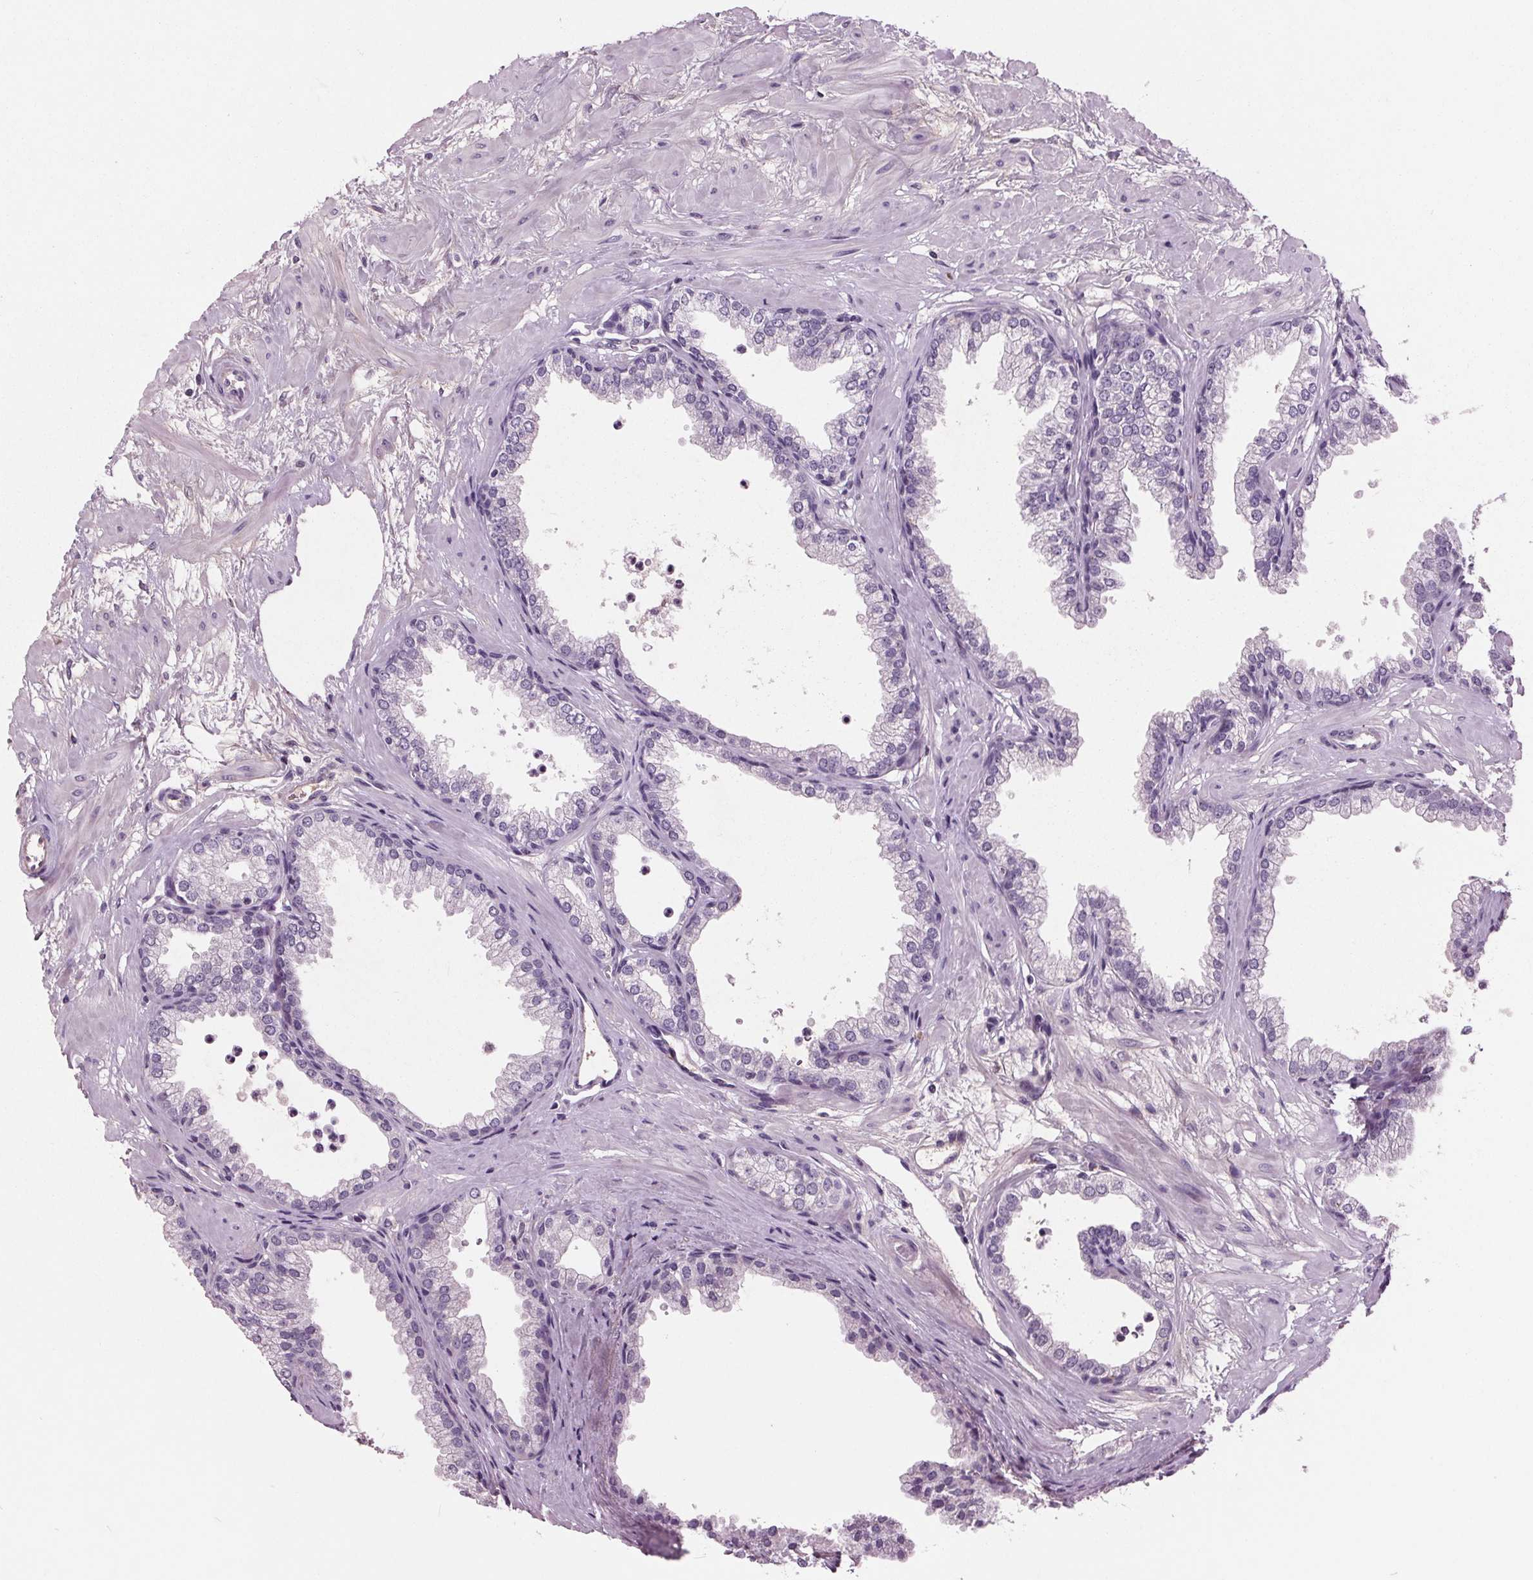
{"staining": {"intensity": "negative", "quantity": "none", "location": "none"}, "tissue": "prostate", "cell_type": "Glandular cells", "image_type": "normal", "snomed": [{"axis": "morphology", "description": "Normal tissue, NOS"}, {"axis": "topography", "description": "Prostate"}], "caption": "Immunohistochemistry (IHC) of benign human prostate displays no expression in glandular cells.", "gene": "C6", "patient": {"sex": "male", "age": 37}}